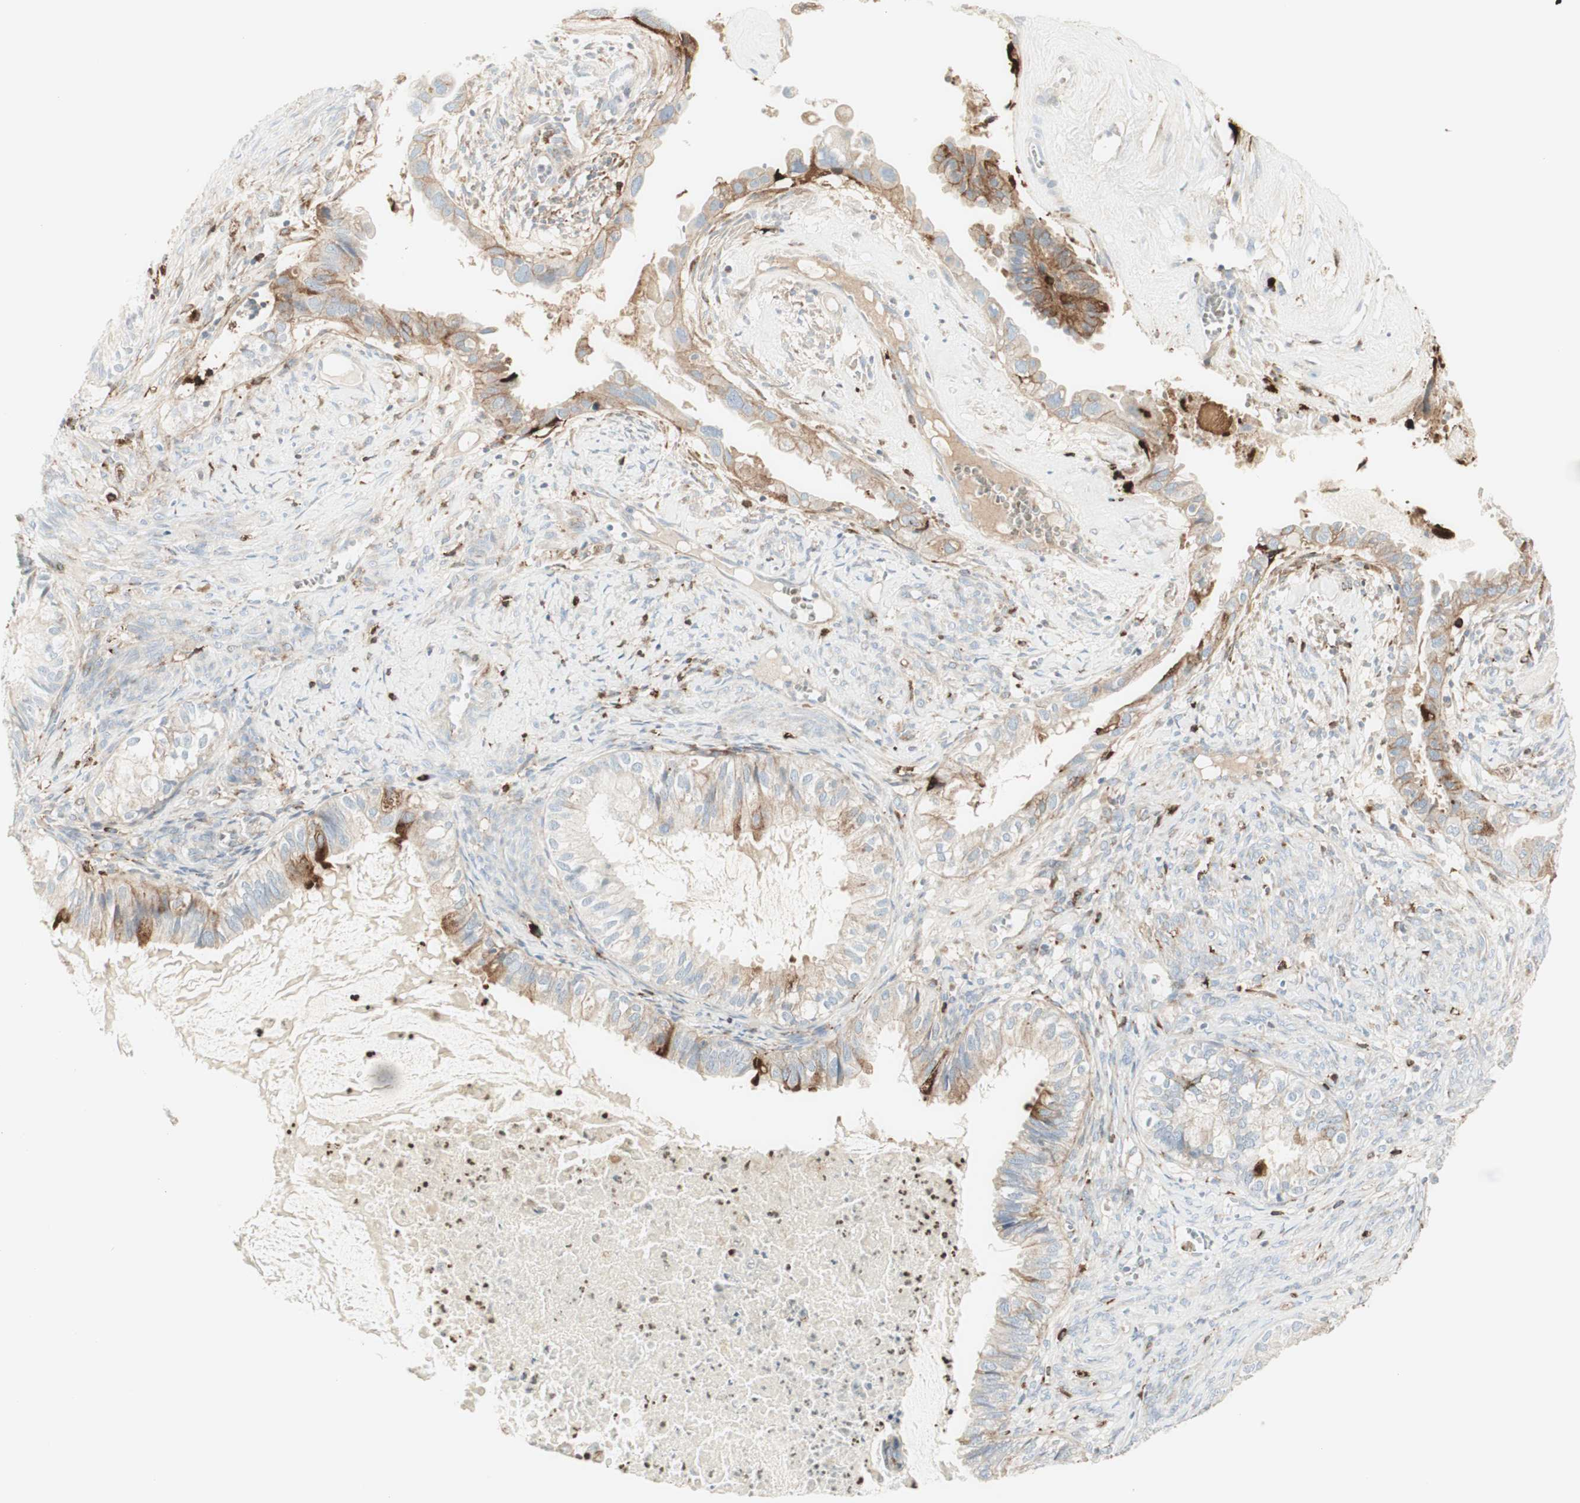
{"staining": {"intensity": "moderate", "quantity": "25%-75%", "location": "cytoplasmic/membranous"}, "tissue": "cervical cancer", "cell_type": "Tumor cells", "image_type": "cancer", "snomed": [{"axis": "morphology", "description": "Normal tissue, NOS"}, {"axis": "morphology", "description": "Adenocarcinoma, NOS"}, {"axis": "topography", "description": "Cervix"}, {"axis": "topography", "description": "Endometrium"}], "caption": "A micrograph showing moderate cytoplasmic/membranous positivity in about 25%-75% of tumor cells in cervical cancer, as visualized by brown immunohistochemical staining.", "gene": "MDK", "patient": {"sex": "female", "age": 86}}